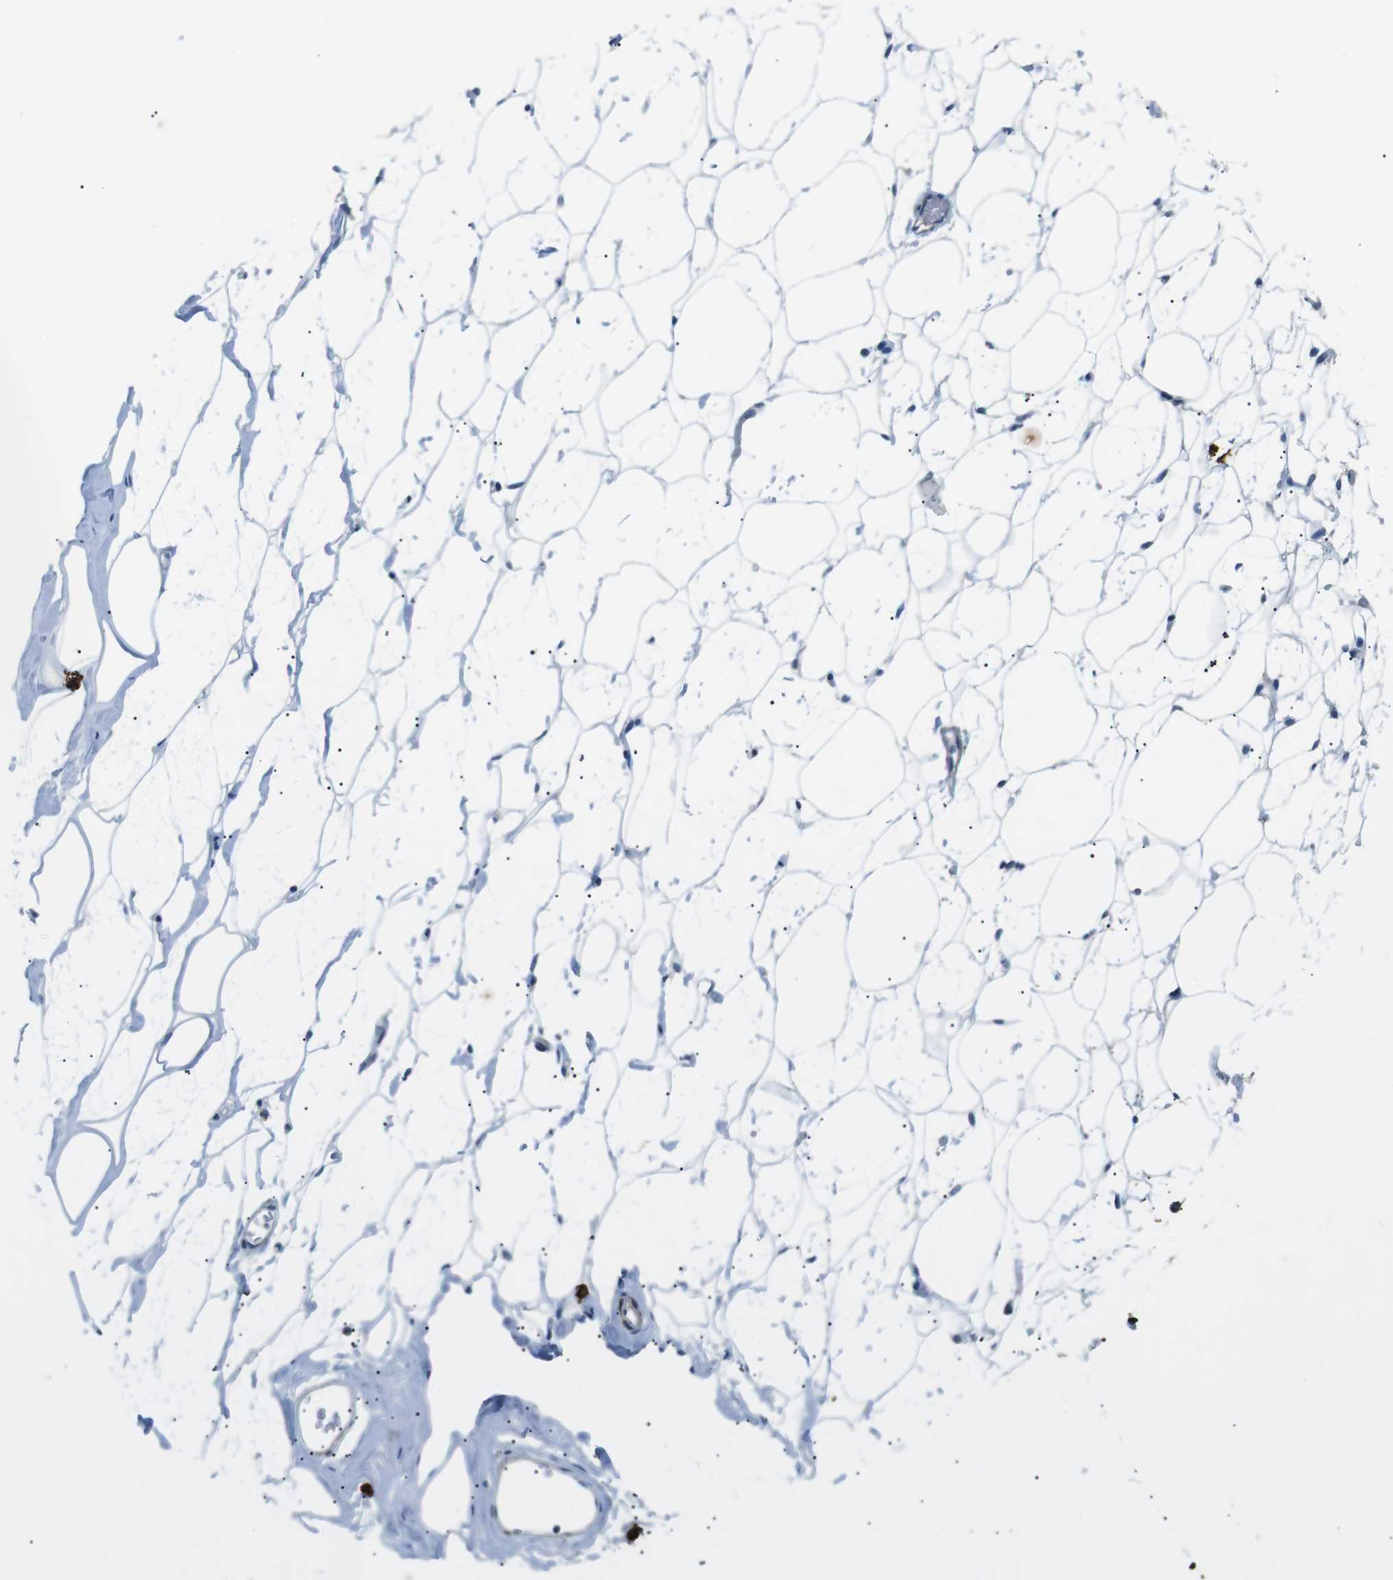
{"staining": {"intensity": "negative", "quantity": "none", "location": "none"}, "tissue": "adipose tissue", "cell_type": "Adipocytes", "image_type": "normal", "snomed": [{"axis": "morphology", "description": "Normal tissue, NOS"}, {"axis": "topography", "description": "Breast"}, {"axis": "topography", "description": "Soft tissue"}], "caption": "Immunohistochemical staining of normal adipose tissue exhibits no significant staining in adipocytes.", "gene": "GZMM", "patient": {"sex": "female", "age": 75}}